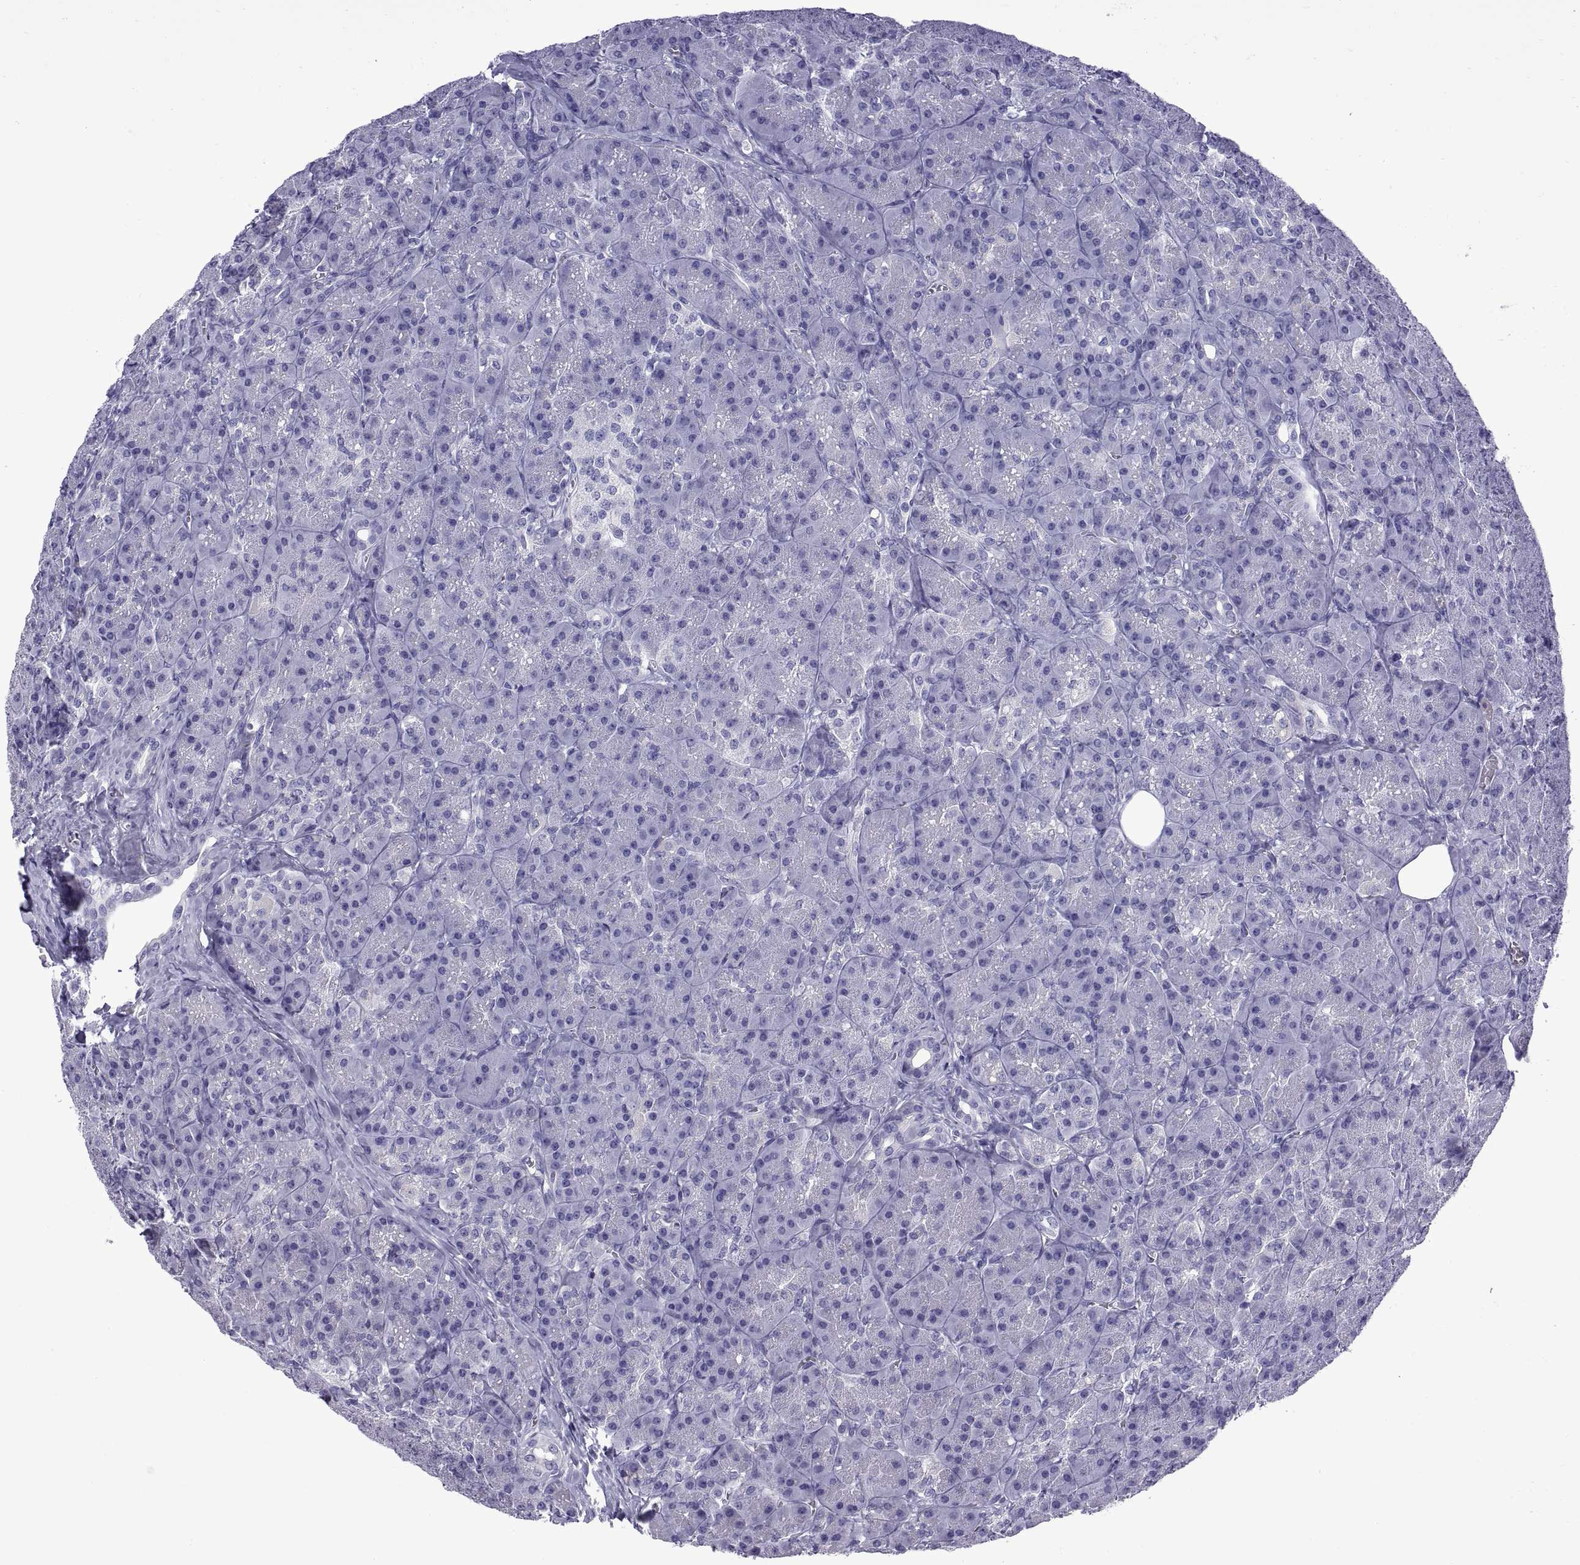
{"staining": {"intensity": "negative", "quantity": "none", "location": "none"}, "tissue": "pancreas", "cell_type": "Exocrine glandular cells", "image_type": "normal", "snomed": [{"axis": "morphology", "description": "Normal tissue, NOS"}, {"axis": "topography", "description": "Pancreas"}], "caption": "There is no significant positivity in exocrine glandular cells of pancreas. (Stains: DAB IHC with hematoxylin counter stain, Microscopy: brightfield microscopy at high magnification).", "gene": "SPDYE10", "patient": {"sex": "male", "age": 57}}